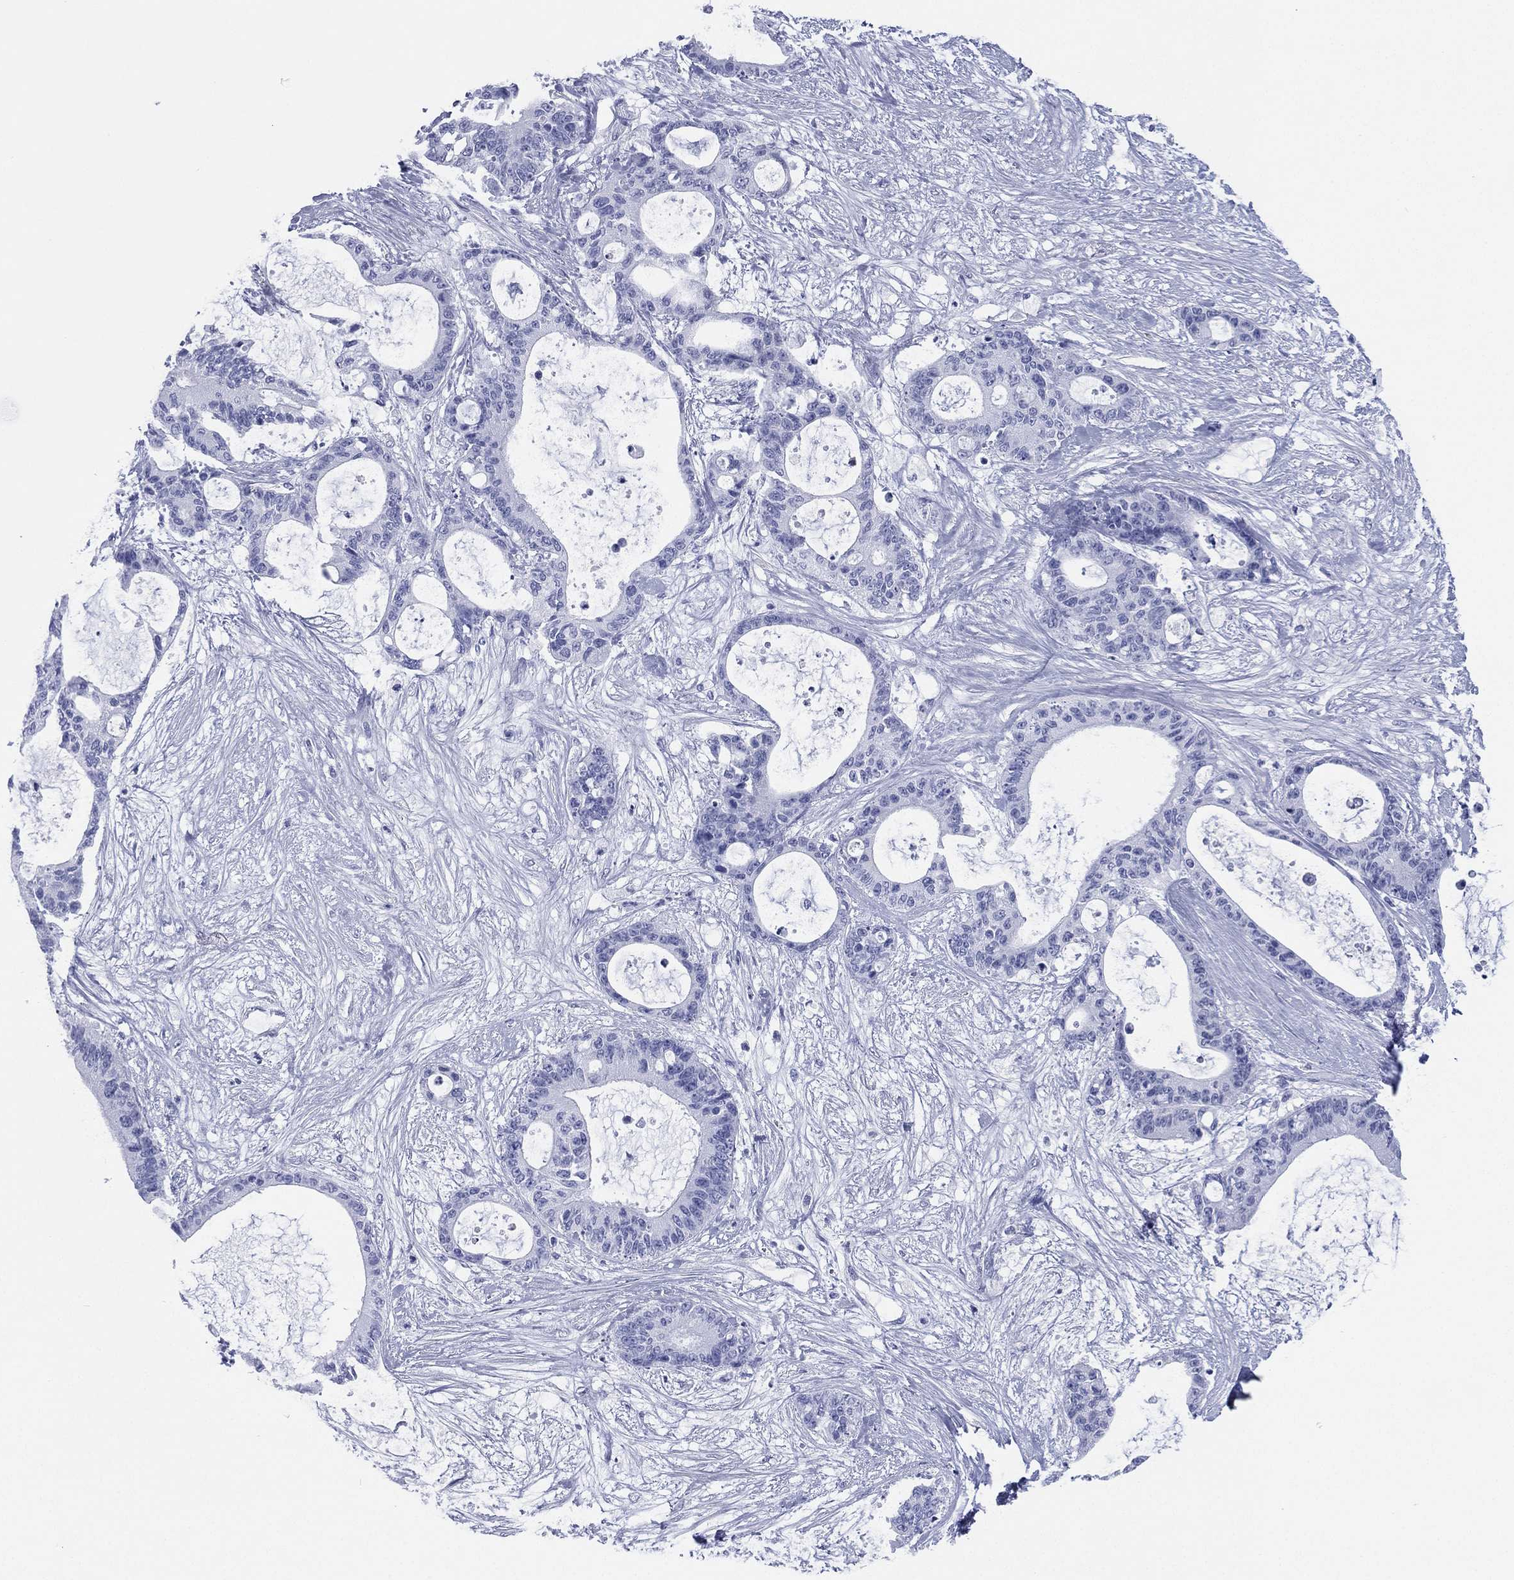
{"staining": {"intensity": "negative", "quantity": "none", "location": "none"}, "tissue": "liver cancer", "cell_type": "Tumor cells", "image_type": "cancer", "snomed": [{"axis": "morphology", "description": "Normal tissue, NOS"}, {"axis": "morphology", "description": "Cholangiocarcinoma"}, {"axis": "topography", "description": "Liver"}, {"axis": "topography", "description": "Peripheral nerve tissue"}], "caption": "Immunohistochemistry micrograph of liver cancer stained for a protein (brown), which displays no staining in tumor cells.", "gene": "CD79A", "patient": {"sex": "female", "age": 73}}